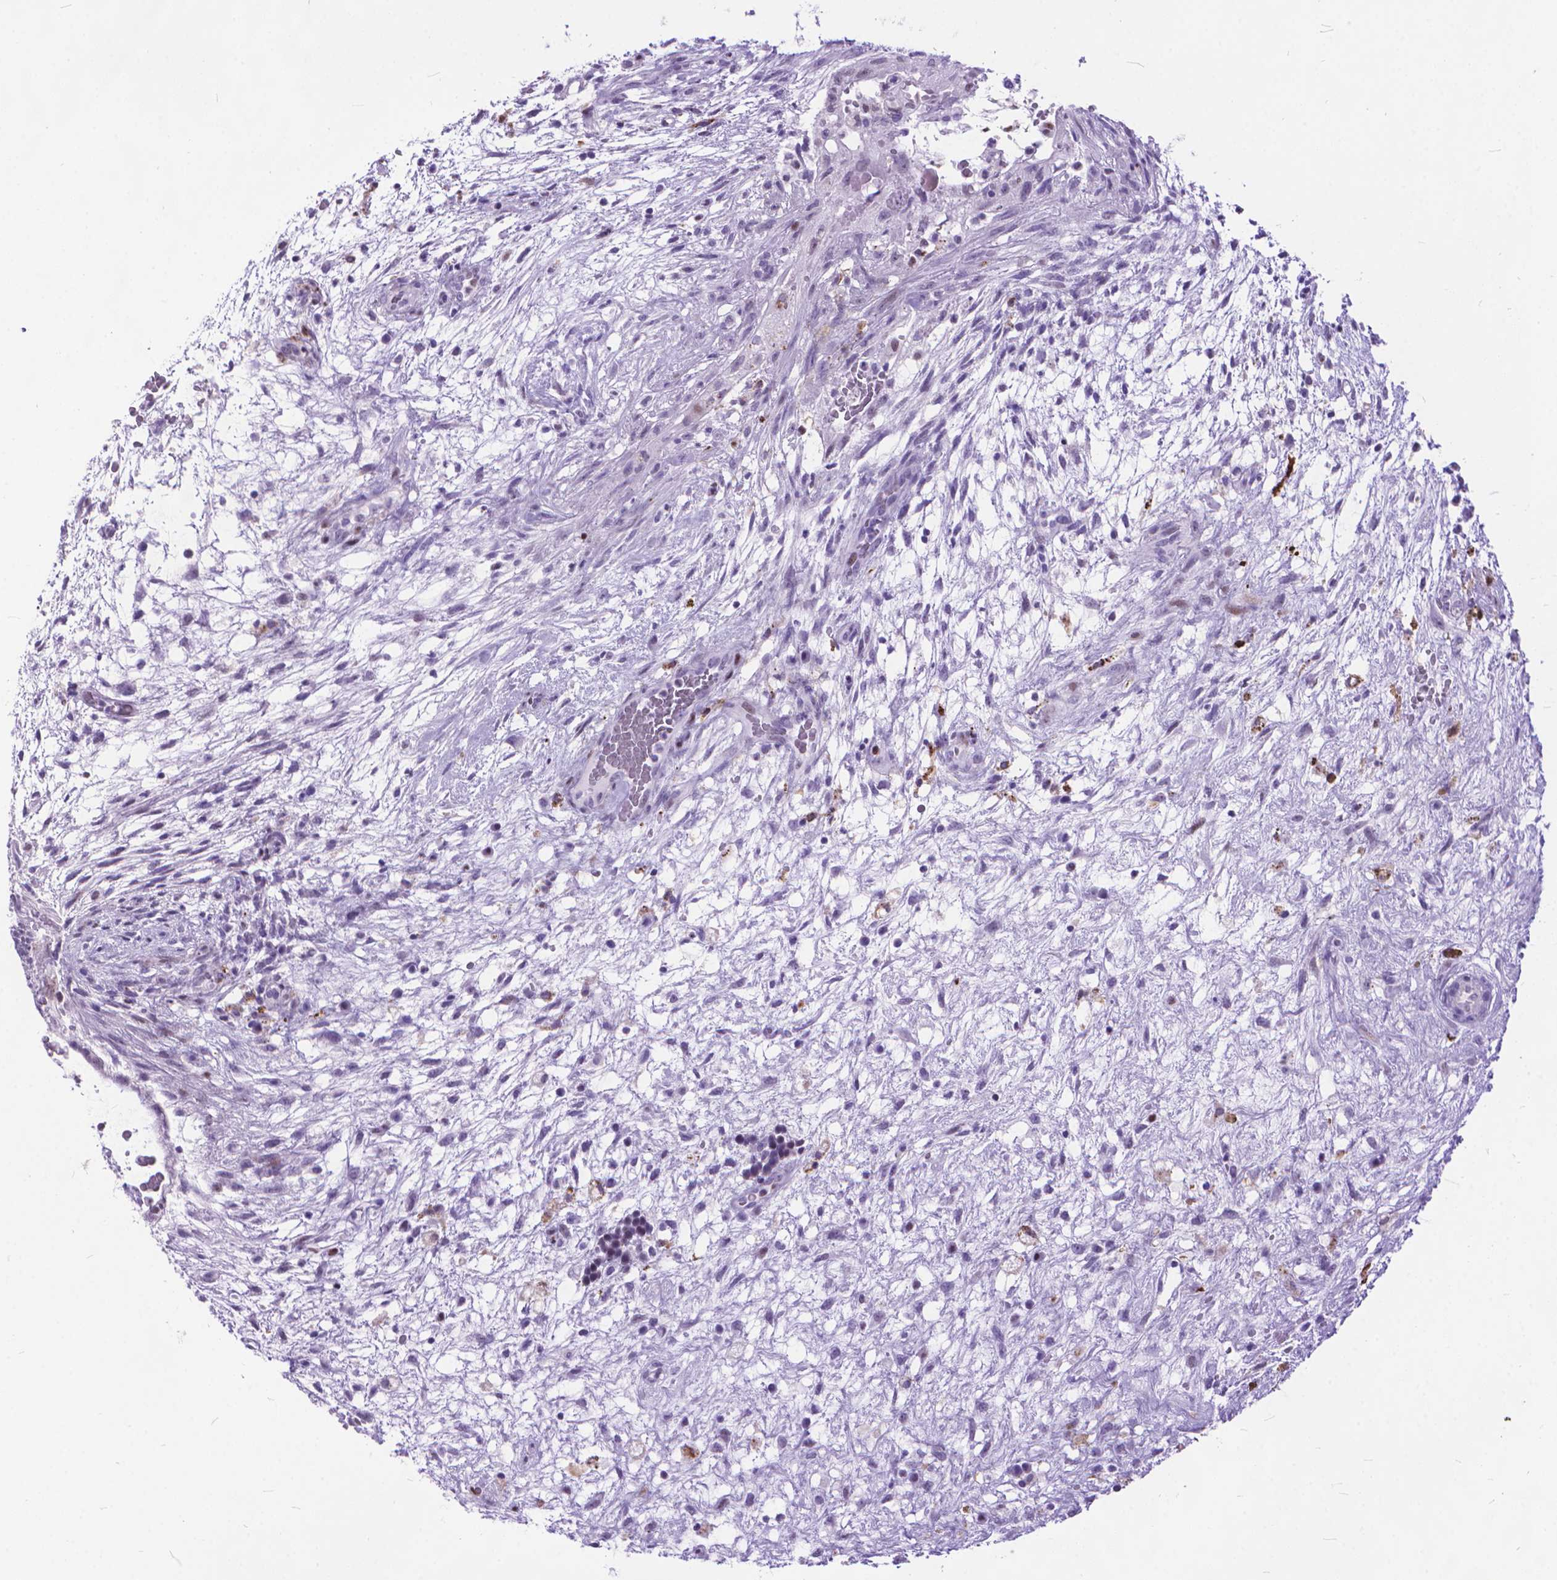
{"staining": {"intensity": "negative", "quantity": "none", "location": "none"}, "tissue": "testis cancer", "cell_type": "Tumor cells", "image_type": "cancer", "snomed": [{"axis": "morphology", "description": "Normal tissue, NOS"}, {"axis": "morphology", "description": "Carcinoma, Embryonal, NOS"}, {"axis": "topography", "description": "Testis"}], "caption": "This micrograph is of testis cancer stained with immunohistochemistry (IHC) to label a protein in brown with the nuclei are counter-stained blue. There is no staining in tumor cells.", "gene": "POLE4", "patient": {"sex": "male", "age": 32}}